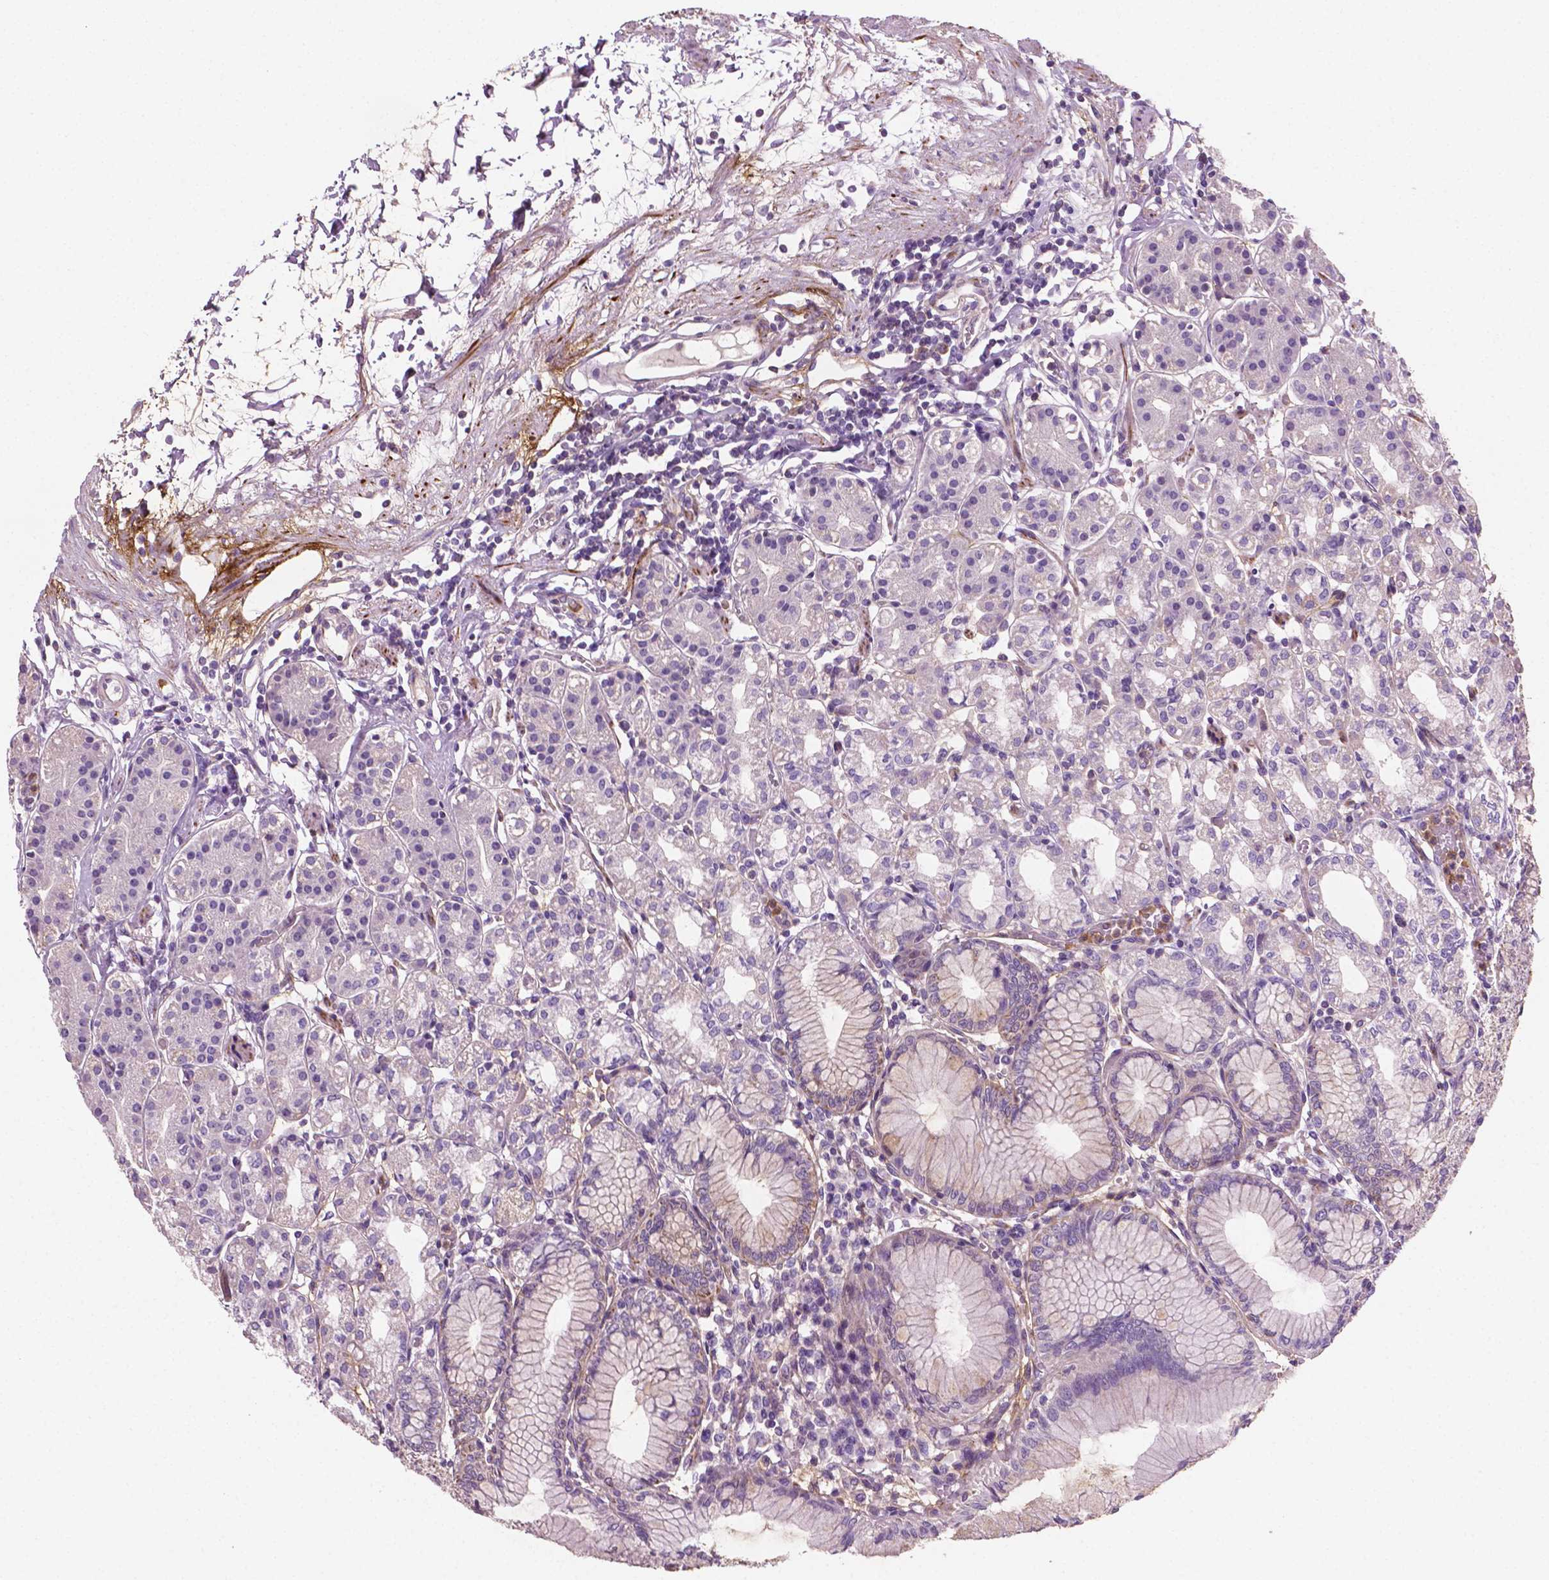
{"staining": {"intensity": "moderate", "quantity": "<25%", "location": "cytoplasmic/membranous"}, "tissue": "stomach", "cell_type": "Glandular cells", "image_type": "normal", "snomed": [{"axis": "morphology", "description": "Normal tissue, NOS"}, {"axis": "topography", "description": "Skeletal muscle"}, {"axis": "topography", "description": "Stomach"}], "caption": "The histopathology image reveals staining of benign stomach, revealing moderate cytoplasmic/membranous protein staining (brown color) within glandular cells.", "gene": "PTX3", "patient": {"sex": "female", "age": 57}}